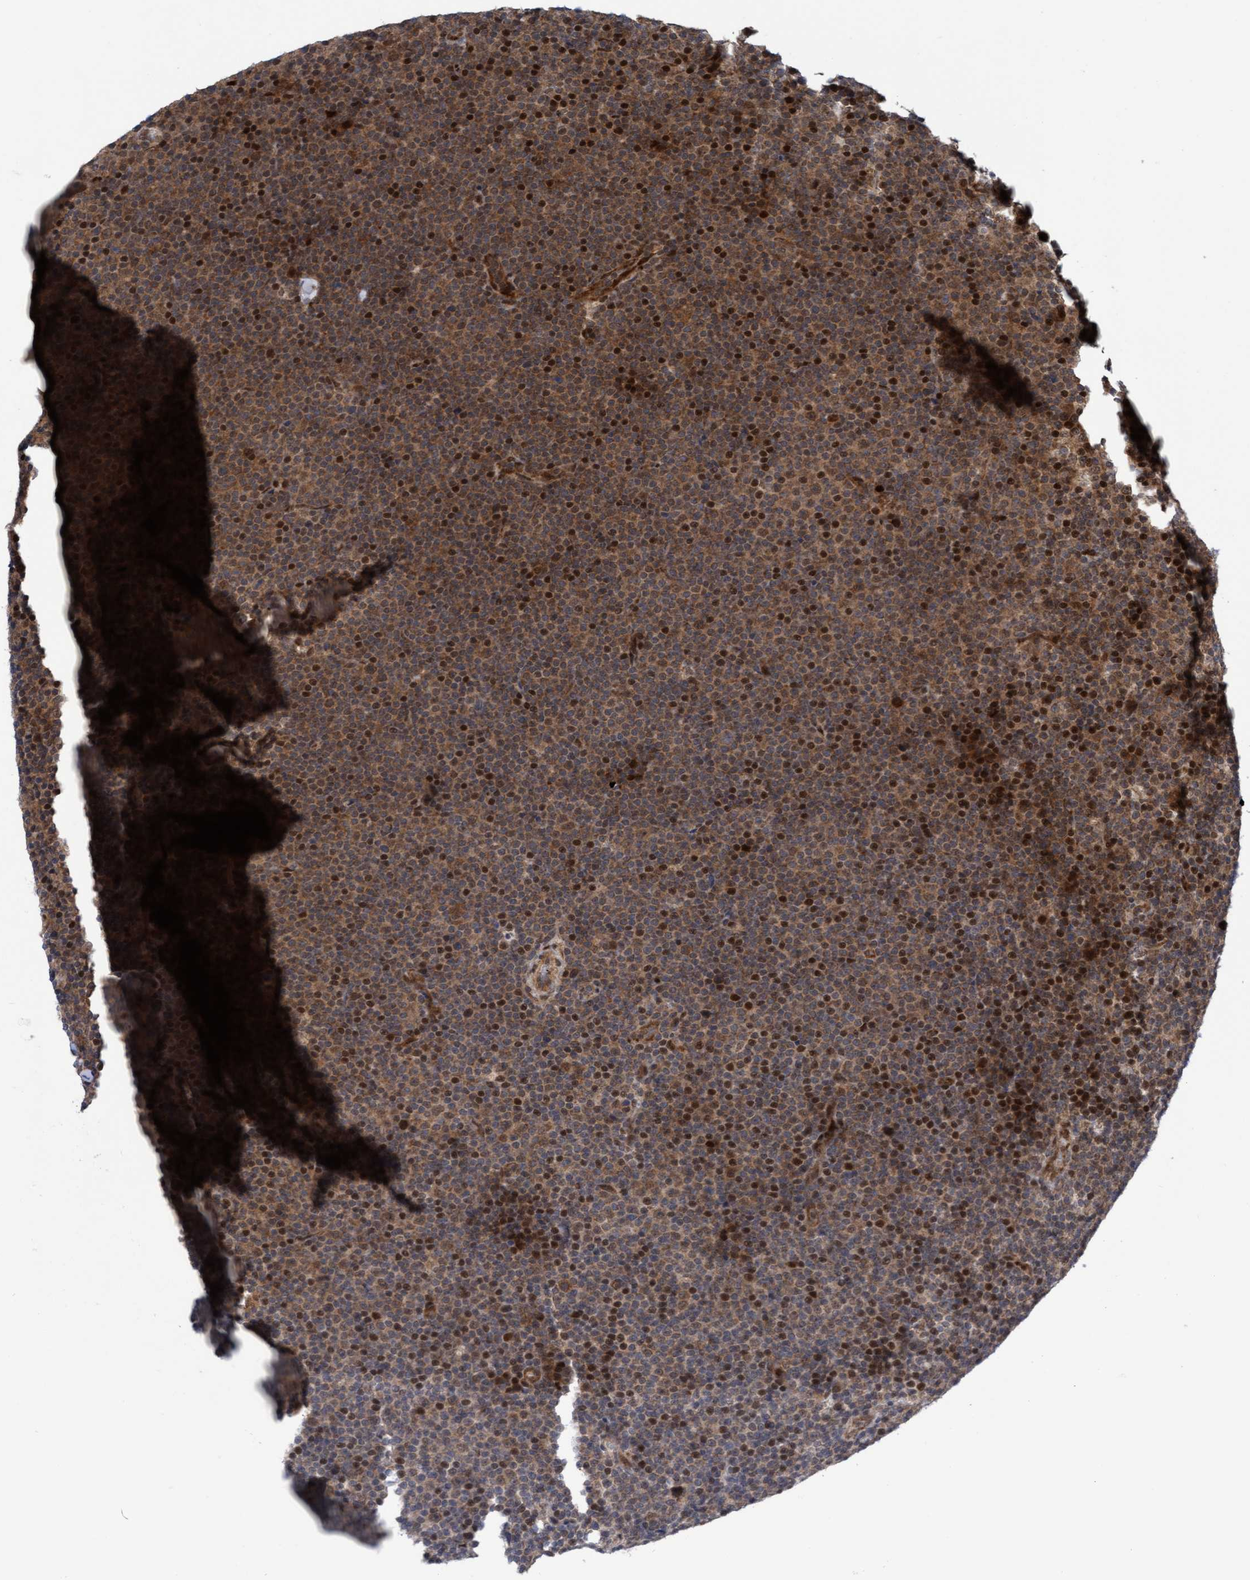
{"staining": {"intensity": "moderate", "quantity": ">75%", "location": "cytoplasmic/membranous,nuclear"}, "tissue": "lymphoma", "cell_type": "Tumor cells", "image_type": "cancer", "snomed": [{"axis": "morphology", "description": "Malignant lymphoma, non-Hodgkin's type, Low grade"}, {"axis": "topography", "description": "Lymph node"}], "caption": "A medium amount of moderate cytoplasmic/membranous and nuclear positivity is present in about >75% of tumor cells in lymphoma tissue.", "gene": "ITFG1", "patient": {"sex": "female", "age": 67}}